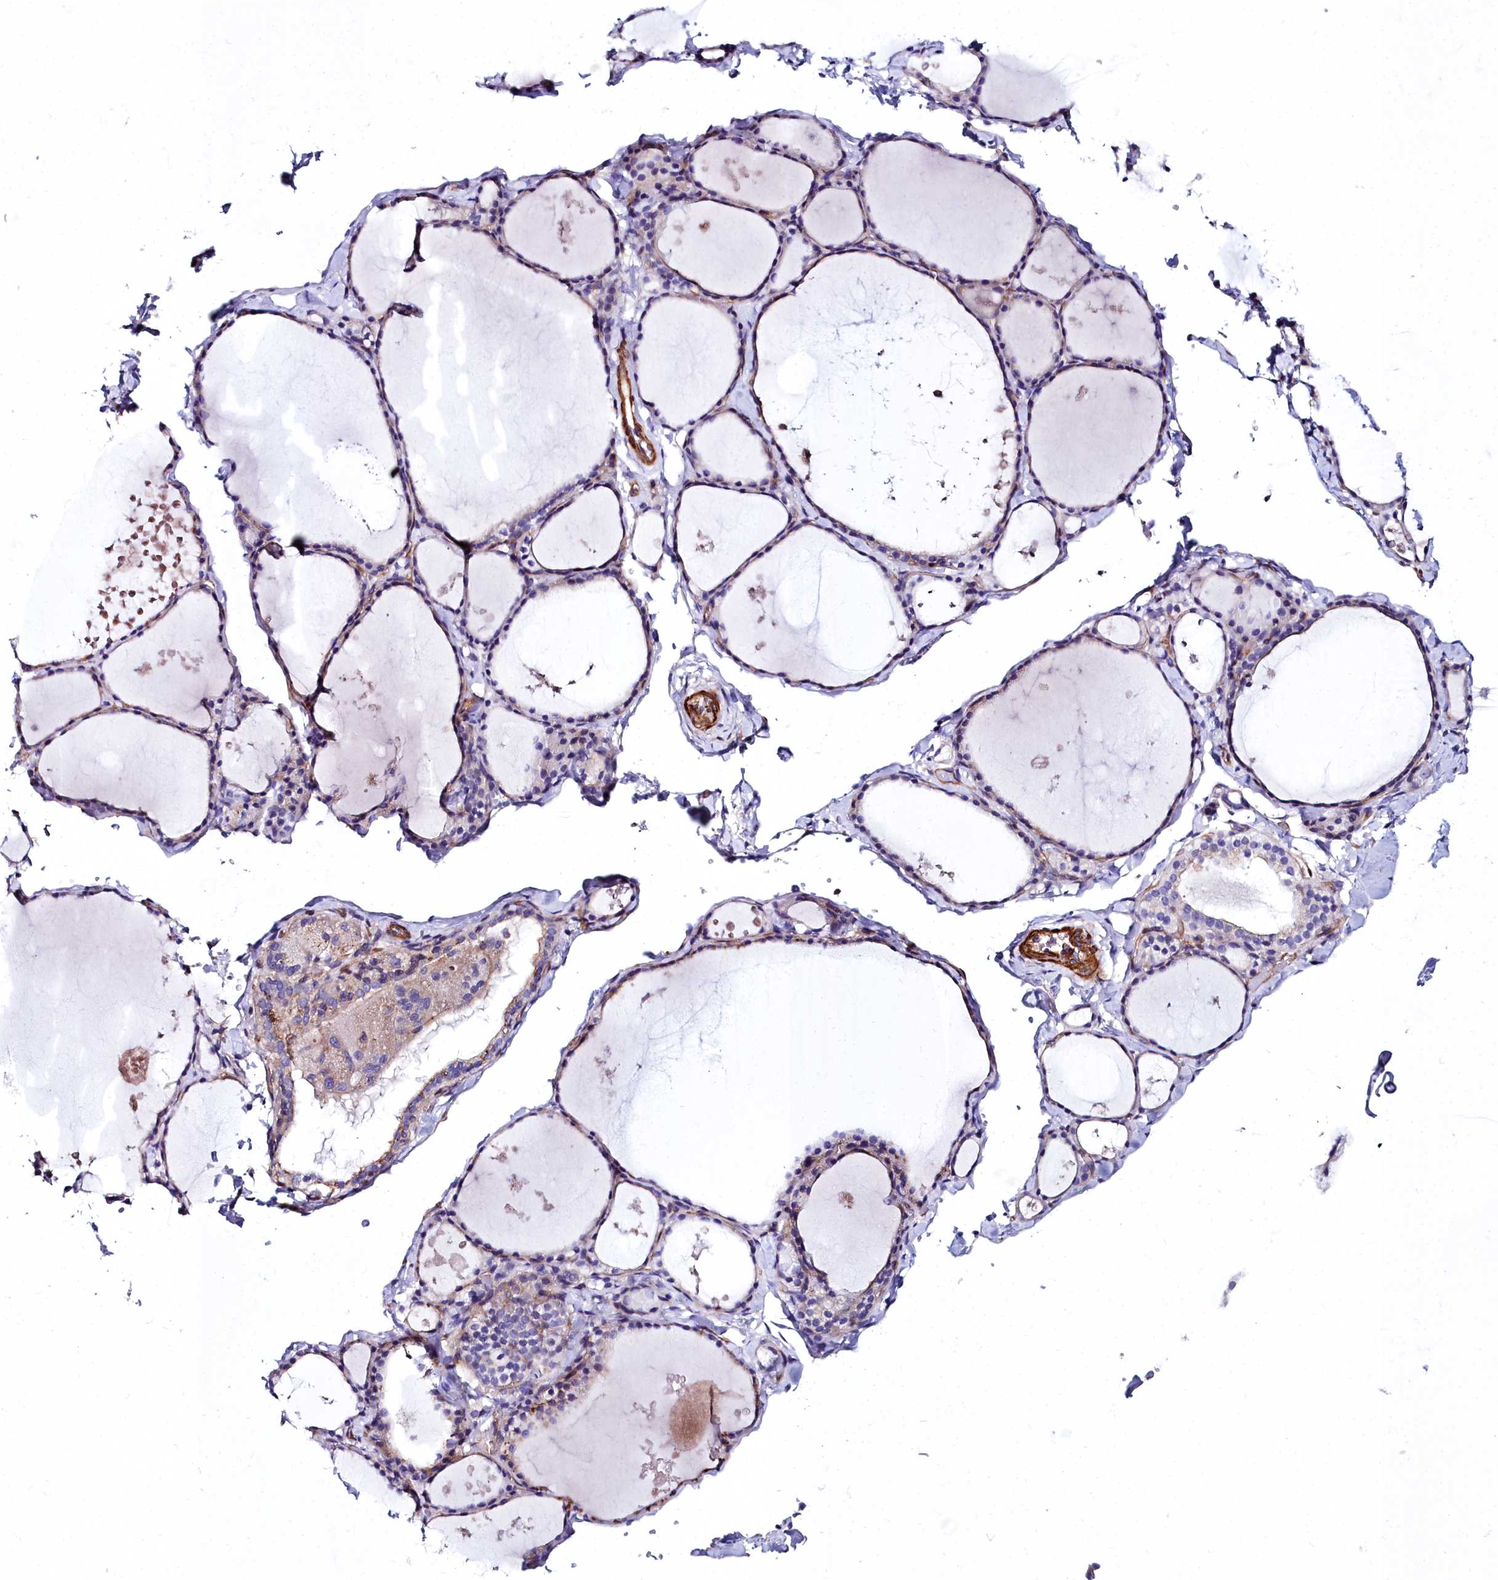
{"staining": {"intensity": "weak", "quantity": "<25%", "location": "cytoplasmic/membranous"}, "tissue": "thyroid gland", "cell_type": "Glandular cells", "image_type": "normal", "snomed": [{"axis": "morphology", "description": "Normal tissue, NOS"}, {"axis": "topography", "description": "Thyroid gland"}], "caption": "DAB (3,3'-diaminobenzidine) immunohistochemical staining of benign human thyroid gland exhibits no significant expression in glandular cells. The staining is performed using DAB (3,3'-diaminobenzidine) brown chromogen with nuclei counter-stained in using hematoxylin.", "gene": "FADS3", "patient": {"sex": "male", "age": 56}}